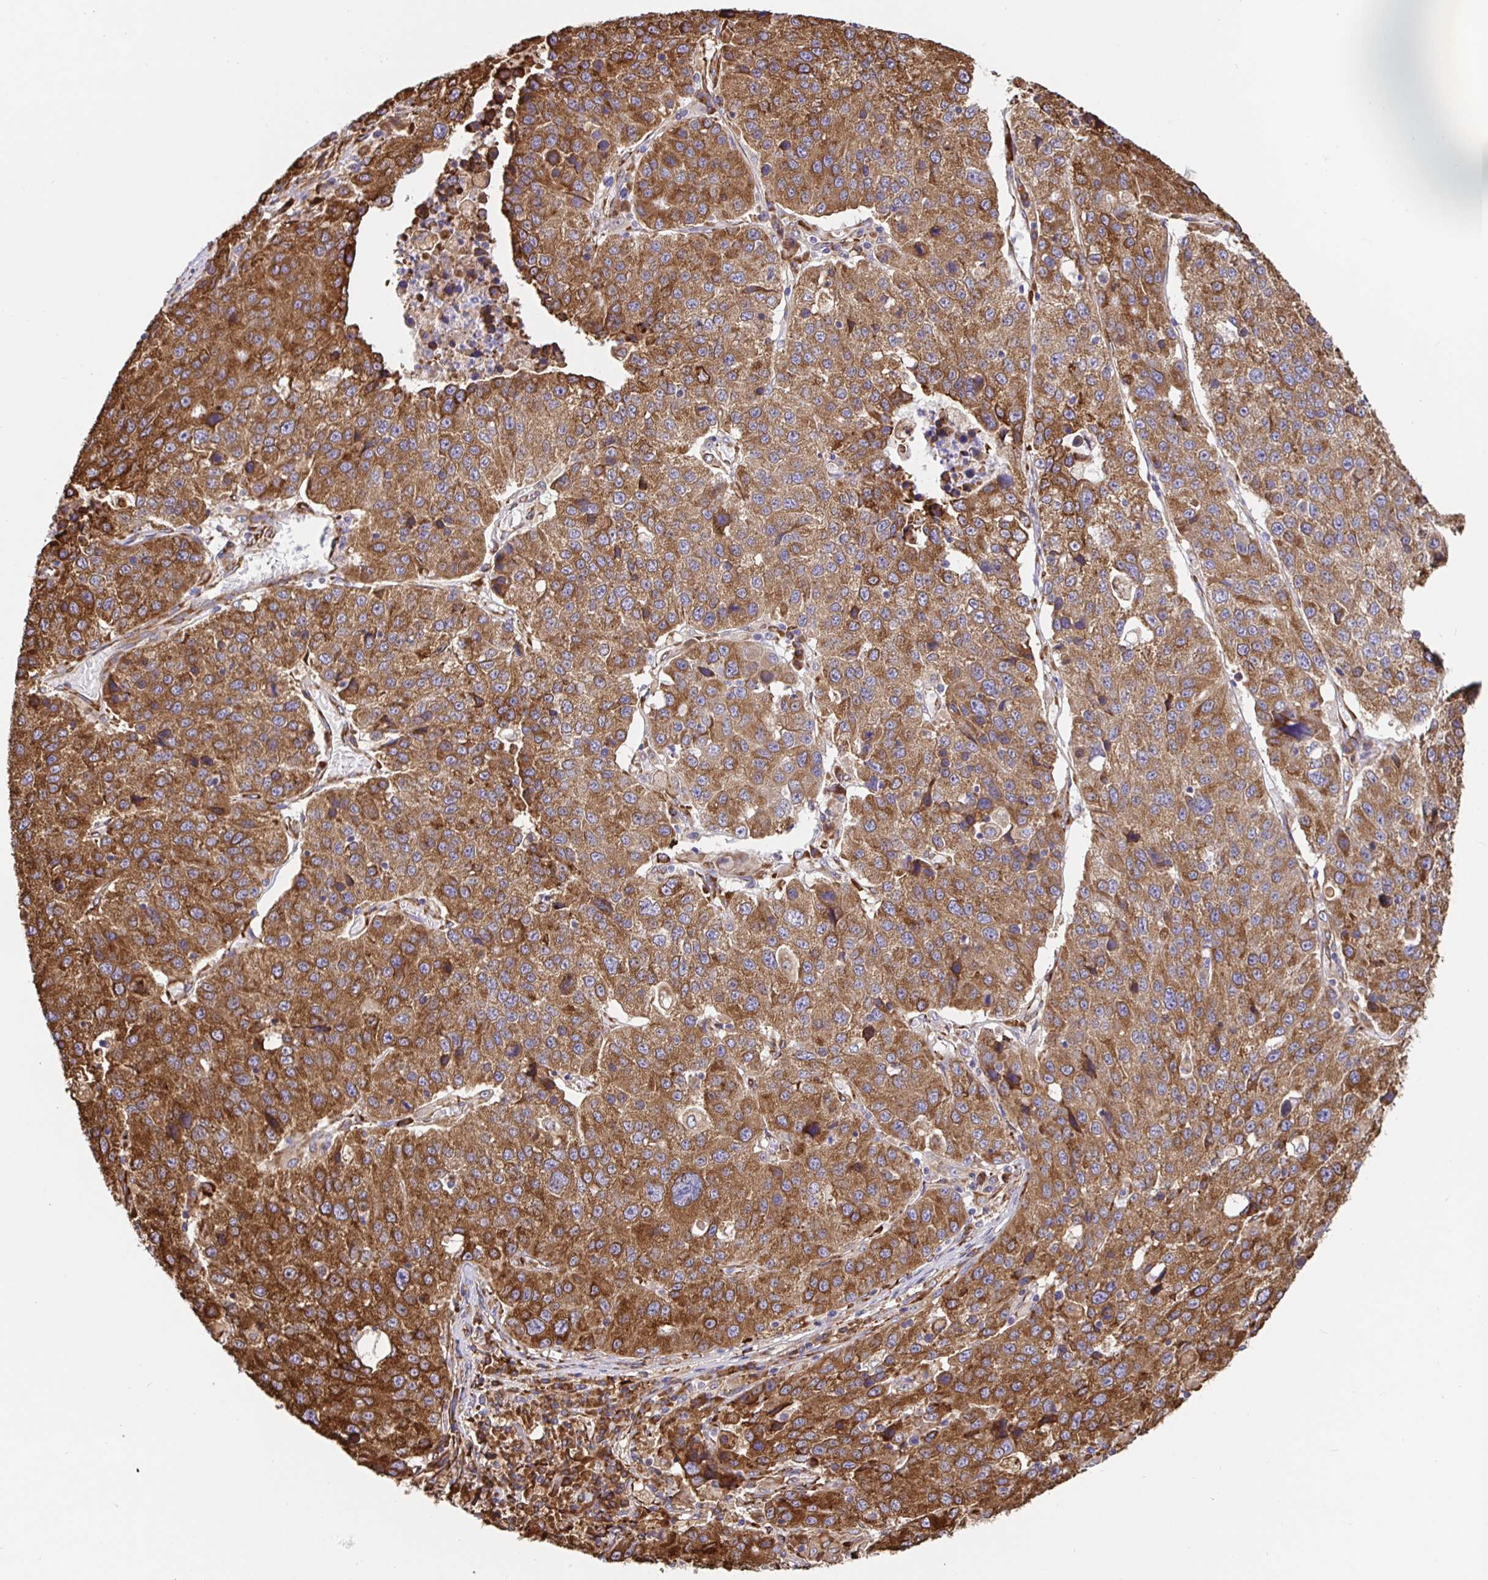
{"staining": {"intensity": "strong", "quantity": ">75%", "location": "cytoplasmic/membranous"}, "tissue": "stomach cancer", "cell_type": "Tumor cells", "image_type": "cancer", "snomed": [{"axis": "morphology", "description": "Adenocarcinoma, NOS"}, {"axis": "topography", "description": "Stomach"}], "caption": "Protein staining exhibits strong cytoplasmic/membranous expression in approximately >75% of tumor cells in adenocarcinoma (stomach). (DAB (3,3'-diaminobenzidine) = brown stain, brightfield microscopy at high magnification).", "gene": "MAOA", "patient": {"sex": "male", "age": 71}}